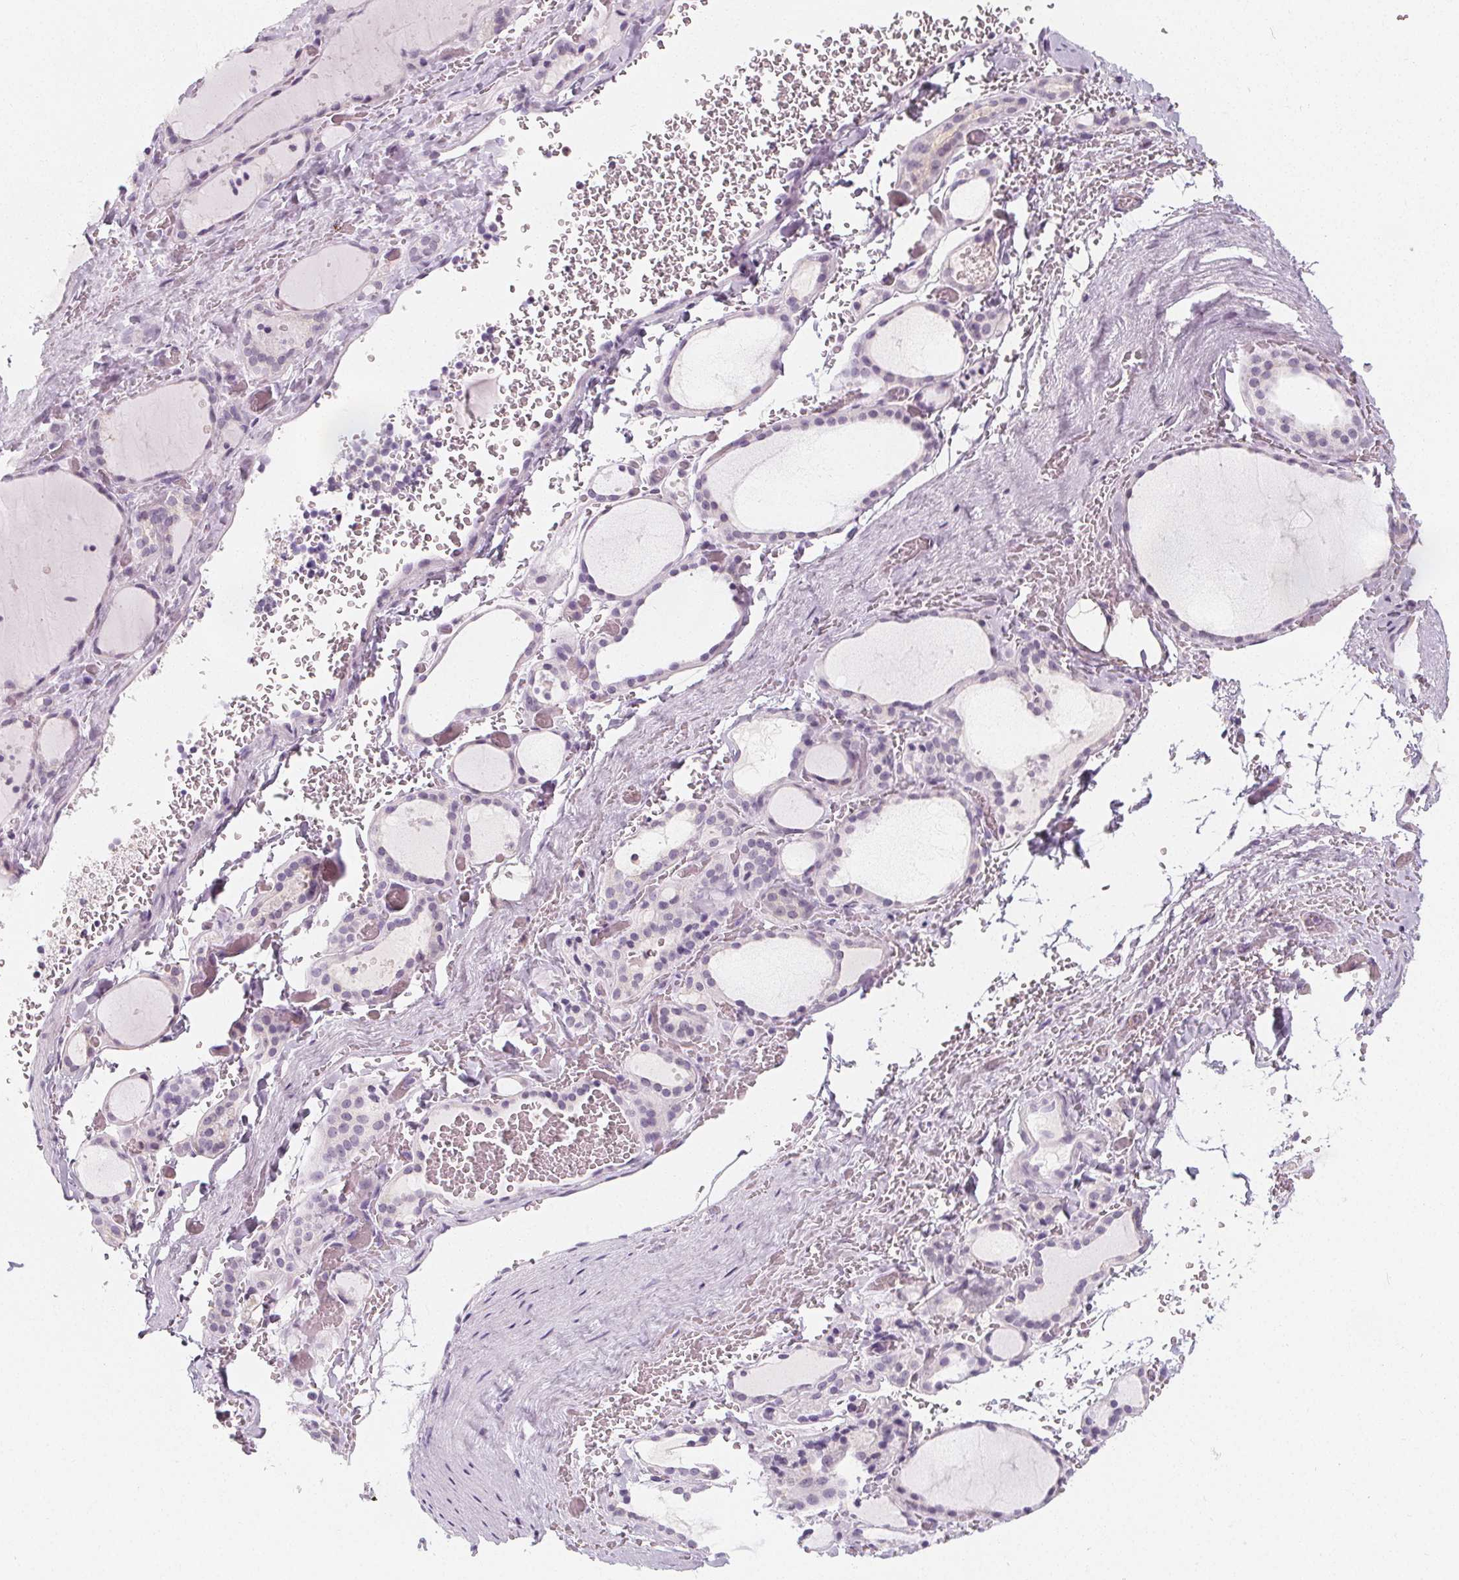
{"staining": {"intensity": "negative", "quantity": "none", "location": "none"}, "tissue": "thyroid gland", "cell_type": "Glandular cells", "image_type": "normal", "snomed": [{"axis": "morphology", "description": "Normal tissue, NOS"}, {"axis": "topography", "description": "Thyroid gland"}], "caption": "This photomicrograph is of benign thyroid gland stained with IHC to label a protein in brown with the nuclei are counter-stained blue. There is no expression in glandular cells.", "gene": "UGP2", "patient": {"sex": "female", "age": 36}}